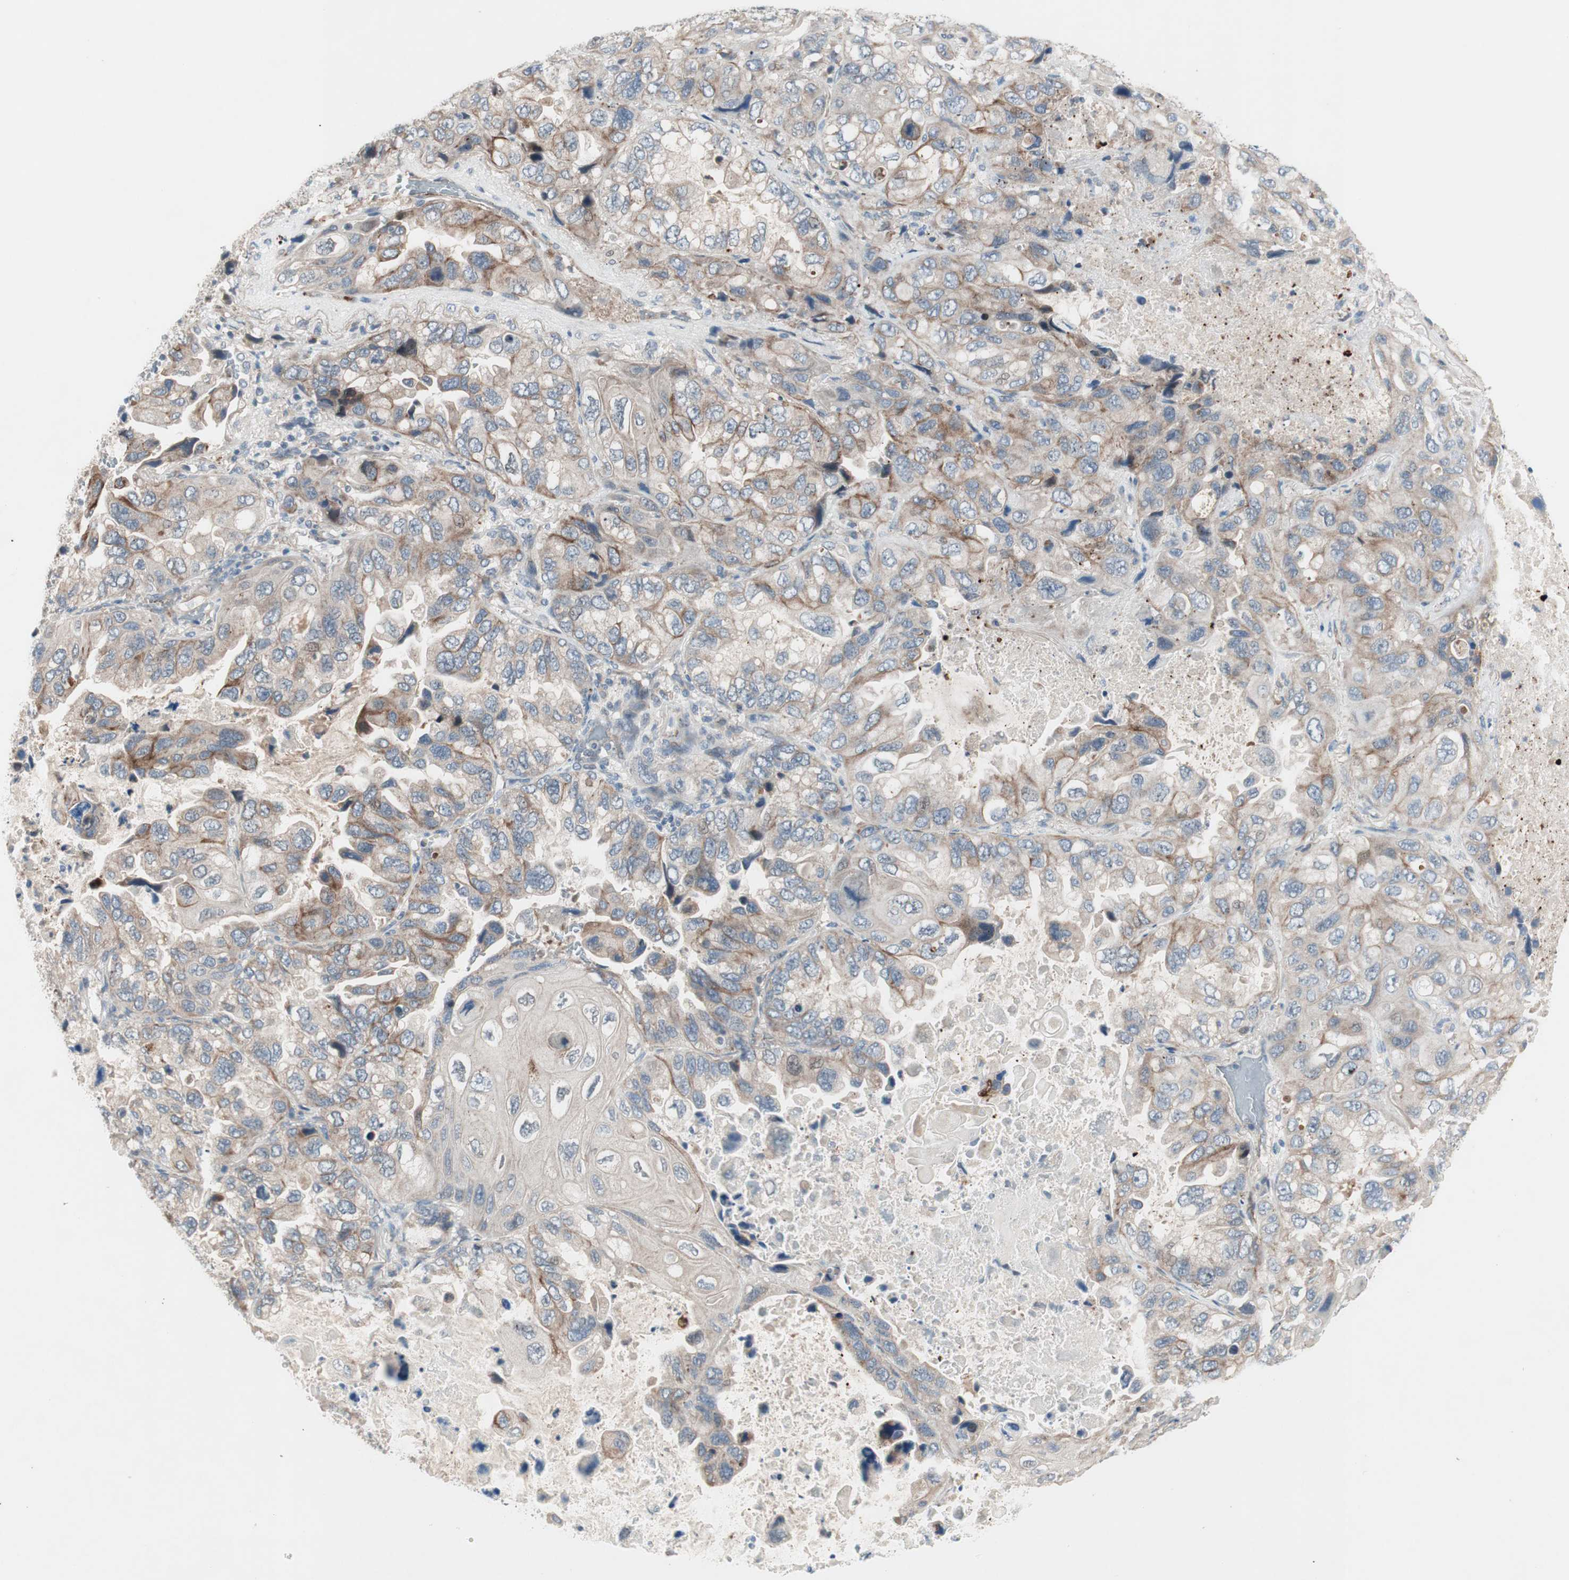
{"staining": {"intensity": "weak", "quantity": "25%-75%", "location": "cytoplasmic/membranous"}, "tissue": "lung cancer", "cell_type": "Tumor cells", "image_type": "cancer", "snomed": [{"axis": "morphology", "description": "Squamous cell carcinoma, NOS"}, {"axis": "topography", "description": "Lung"}], "caption": "Immunohistochemistry (IHC) photomicrograph of neoplastic tissue: squamous cell carcinoma (lung) stained using immunohistochemistry shows low levels of weak protein expression localized specifically in the cytoplasmic/membranous of tumor cells, appearing as a cytoplasmic/membranous brown color.", "gene": "FGFR4", "patient": {"sex": "female", "age": 73}}